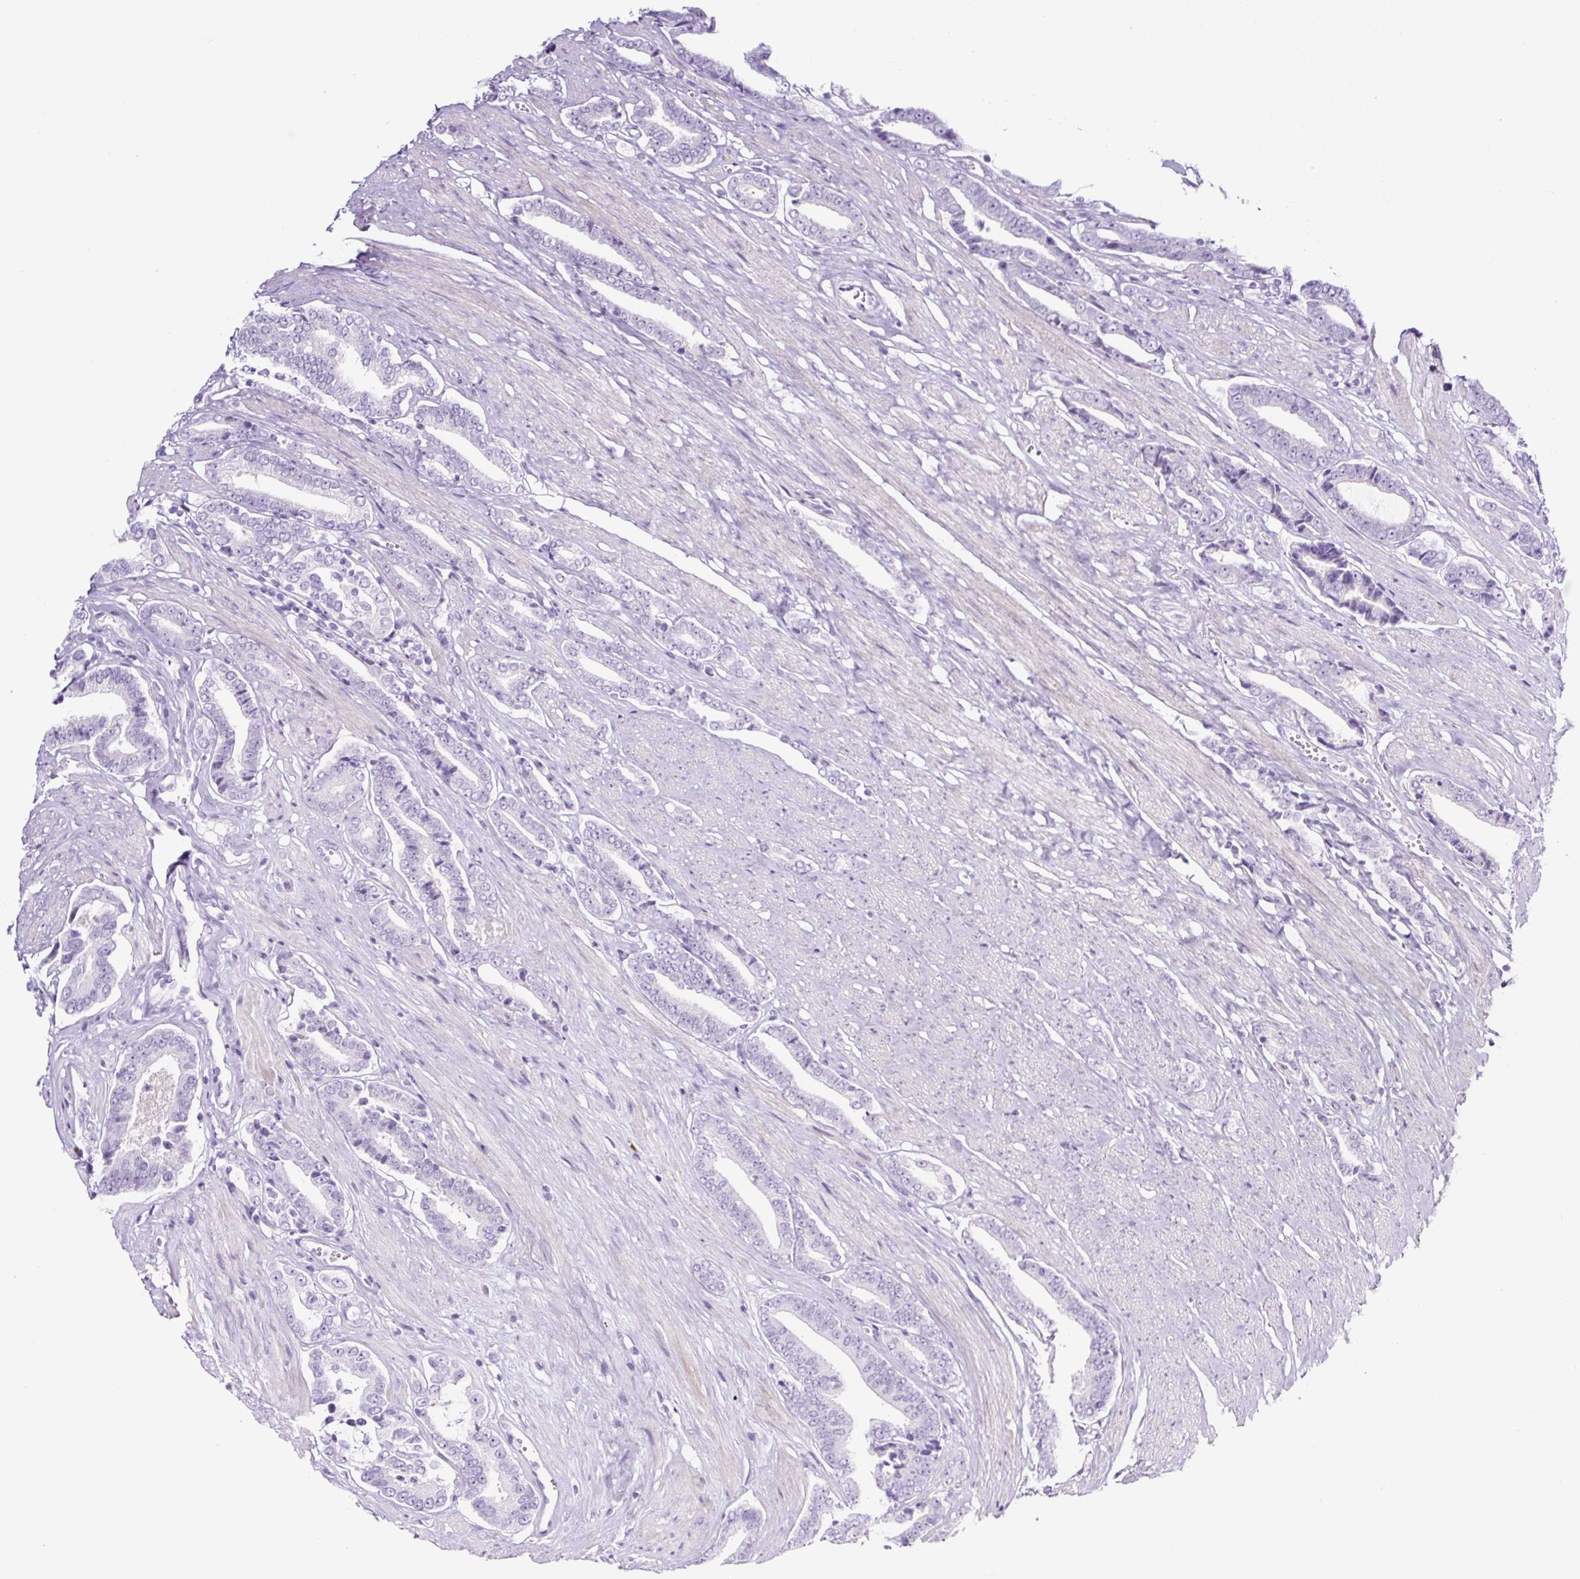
{"staining": {"intensity": "negative", "quantity": "none", "location": "none"}, "tissue": "prostate cancer", "cell_type": "Tumor cells", "image_type": "cancer", "snomed": [{"axis": "morphology", "description": "Adenocarcinoma, NOS"}, {"axis": "topography", "description": "Prostate and seminal vesicle, NOS"}], "caption": "The micrograph exhibits no significant expression in tumor cells of prostate cancer (adenocarcinoma).", "gene": "RNF212B", "patient": {"sex": "male", "age": 76}}